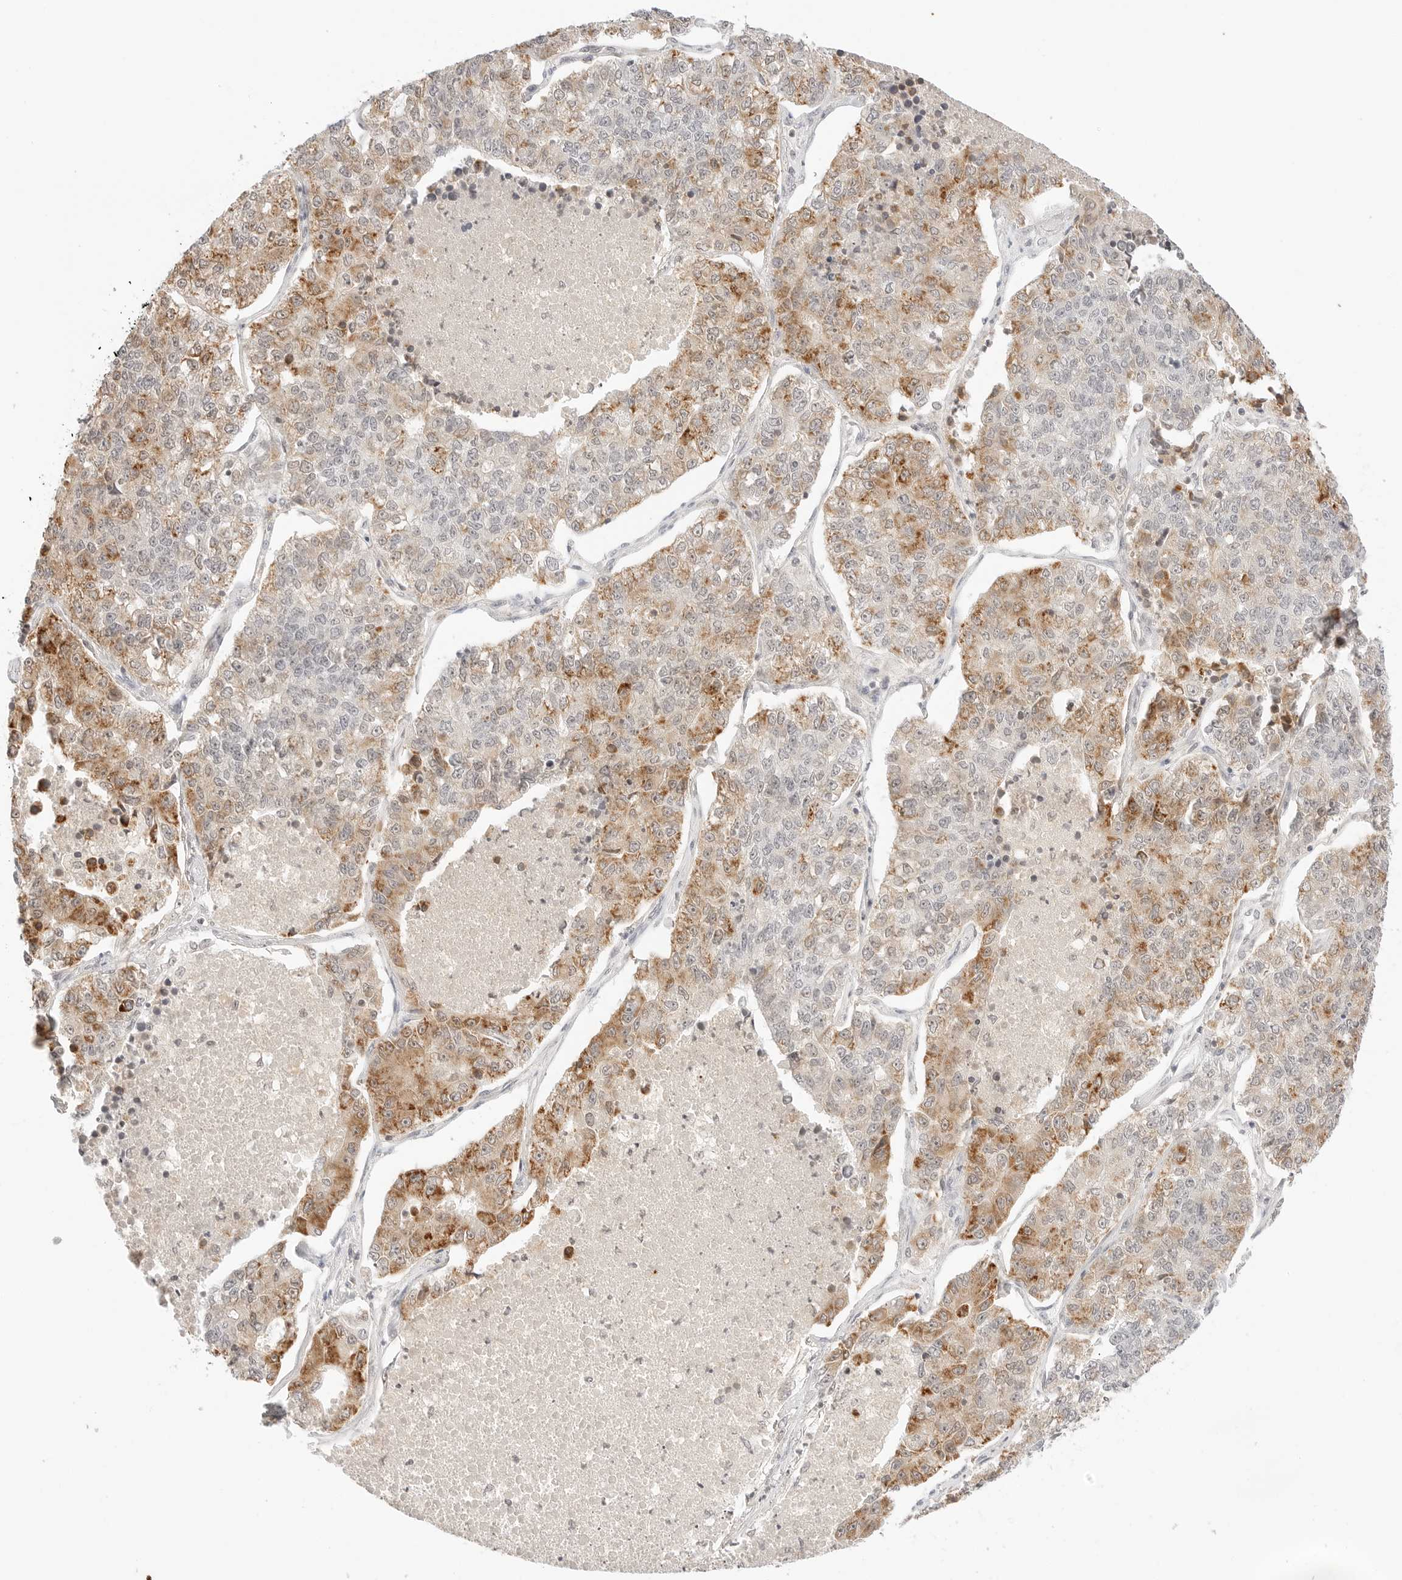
{"staining": {"intensity": "moderate", "quantity": "25%-75%", "location": "cytoplasmic/membranous"}, "tissue": "lung cancer", "cell_type": "Tumor cells", "image_type": "cancer", "snomed": [{"axis": "morphology", "description": "Adenocarcinoma, NOS"}, {"axis": "topography", "description": "Lung"}], "caption": "Lung cancer stained with a protein marker exhibits moderate staining in tumor cells.", "gene": "RPS6KL1", "patient": {"sex": "male", "age": 49}}